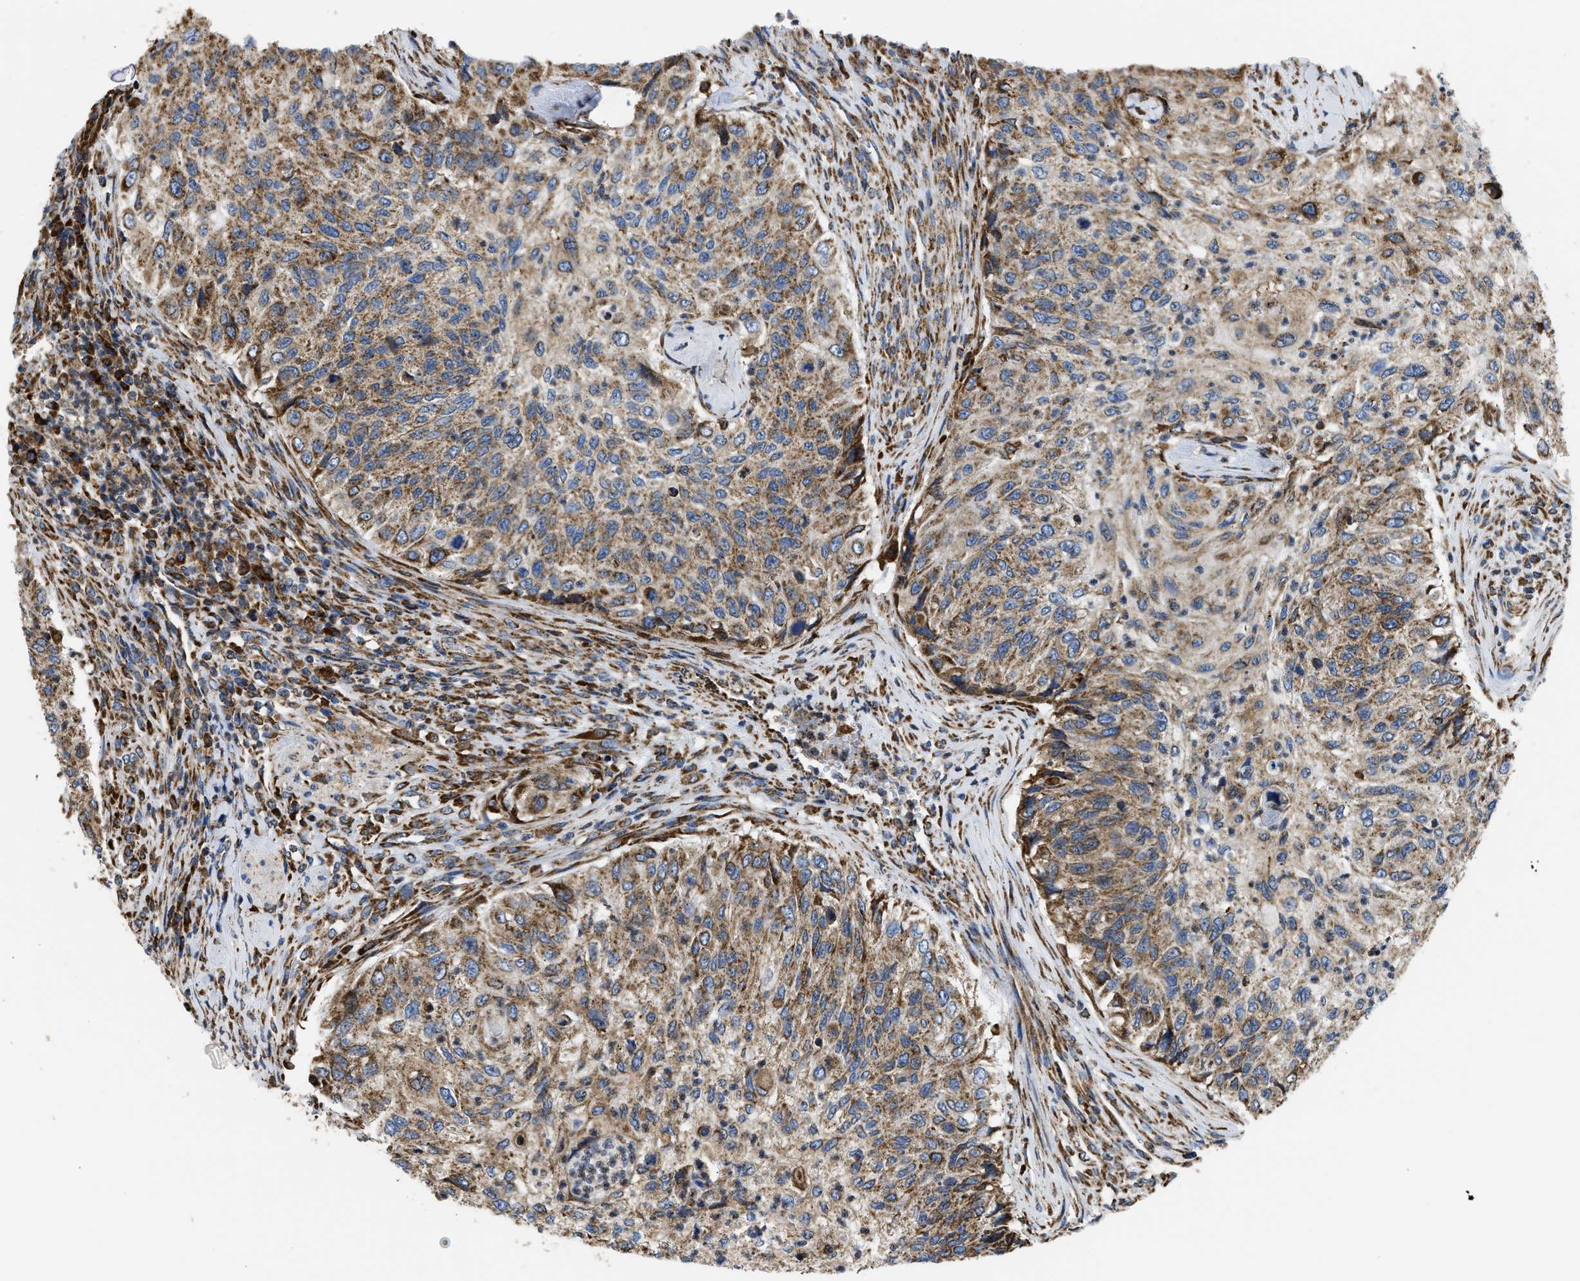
{"staining": {"intensity": "moderate", "quantity": ">75%", "location": "cytoplasmic/membranous"}, "tissue": "urothelial cancer", "cell_type": "Tumor cells", "image_type": "cancer", "snomed": [{"axis": "morphology", "description": "Urothelial carcinoma, High grade"}, {"axis": "topography", "description": "Urinary bladder"}], "caption": "Immunohistochemistry micrograph of neoplastic tissue: urothelial carcinoma (high-grade) stained using IHC shows medium levels of moderate protein expression localized specifically in the cytoplasmic/membranous of tumor cells, appearing as a cytoplasmic/membranous brown color.", "gene": "CYCS", "patient": {"sex": "female", "age": 60}}